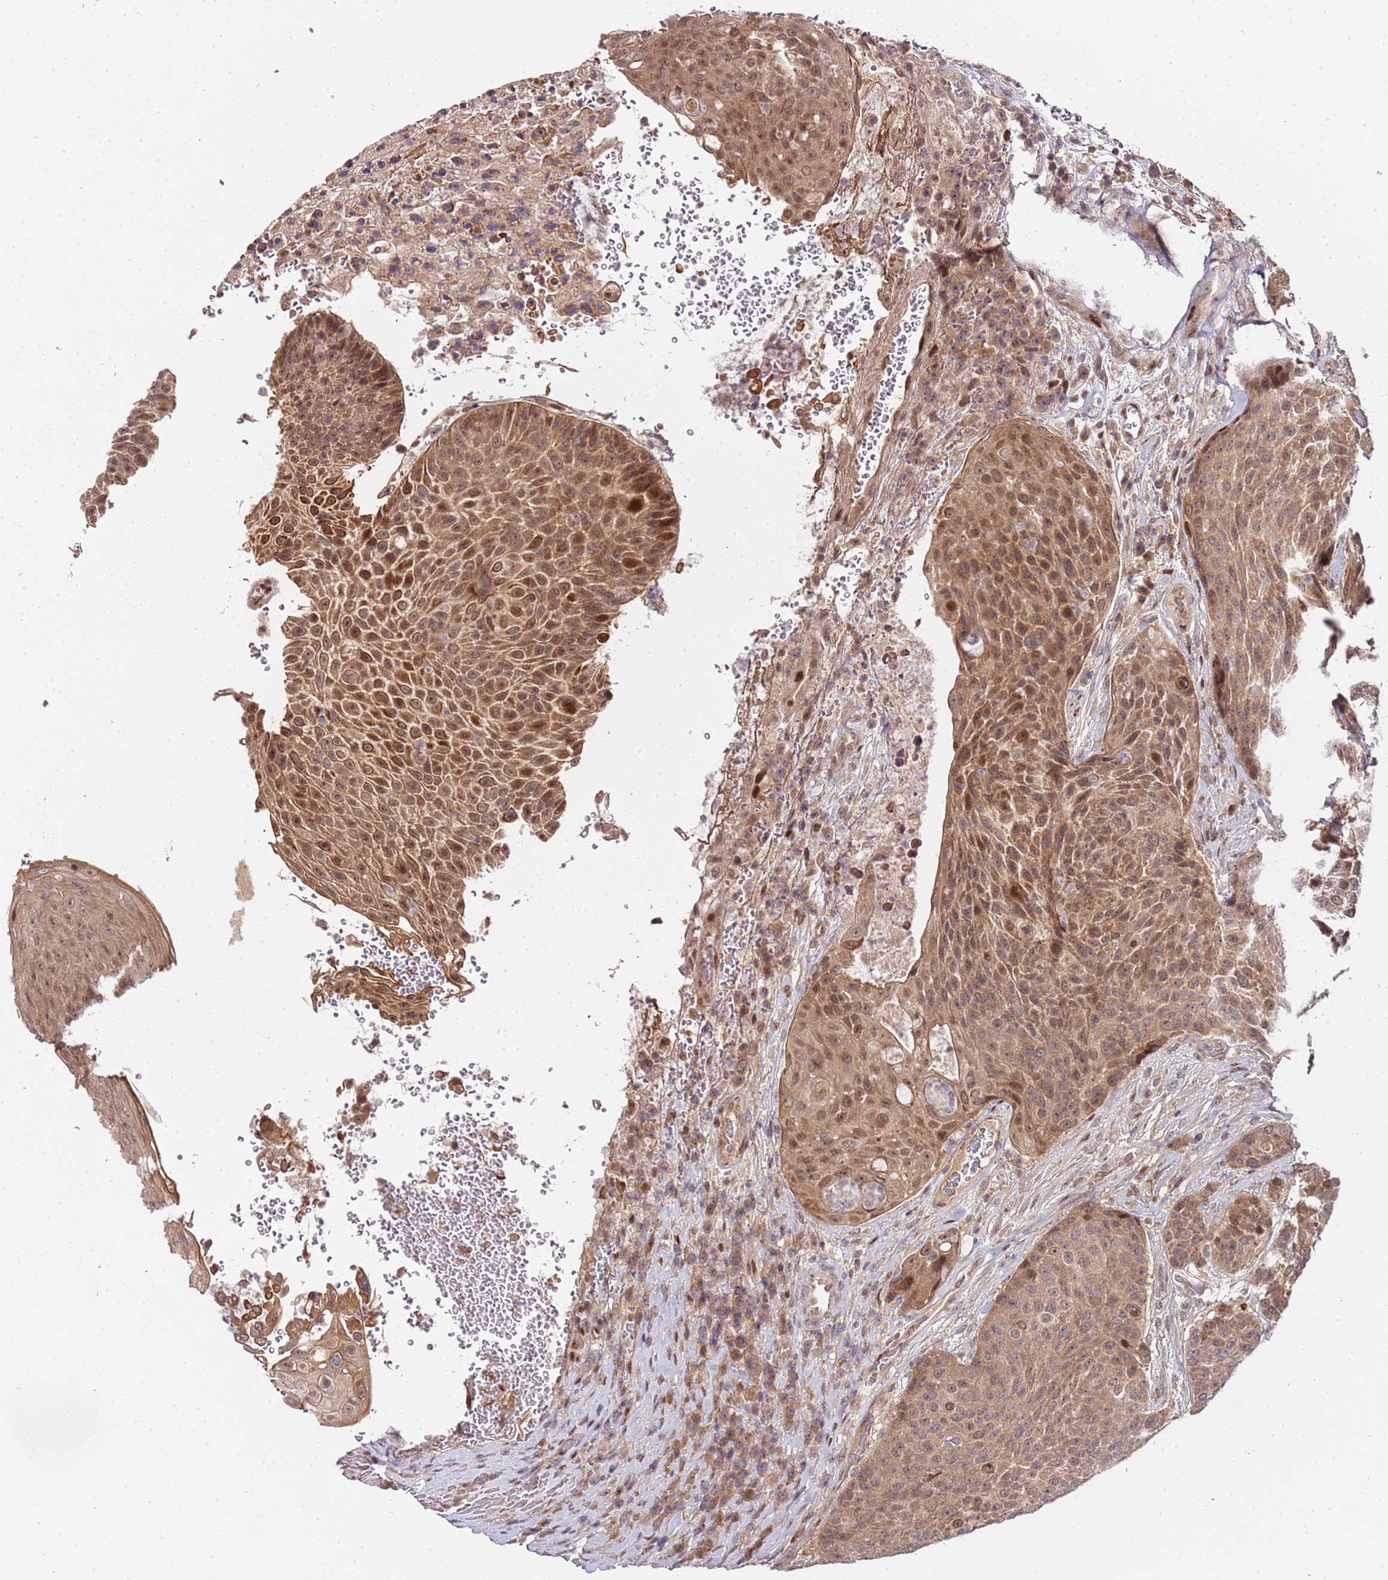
{"staining": {"intensity": "moderate", "quantity": ">75%", "location": "cytoplasmic/membranous,nuclear"}, "tissue": "urothelial cancer", "cell_type": "Tumor cells", "image_type": "cancer", "snomed": [{"axis": "morphology", "description": "Urothelial carcinoma, High grade"}, {"axis": "topography", "description": "Urinary bladder"}], "caption": "Protein expression analysis of human urothelial carcinoma (high-grade) reveals moderate cytoplasmic/membranous and nuclear positivity in about >75% of tumor cells.", "gene": "EDC3", "patient": {"sex": "female", "age": 63}}